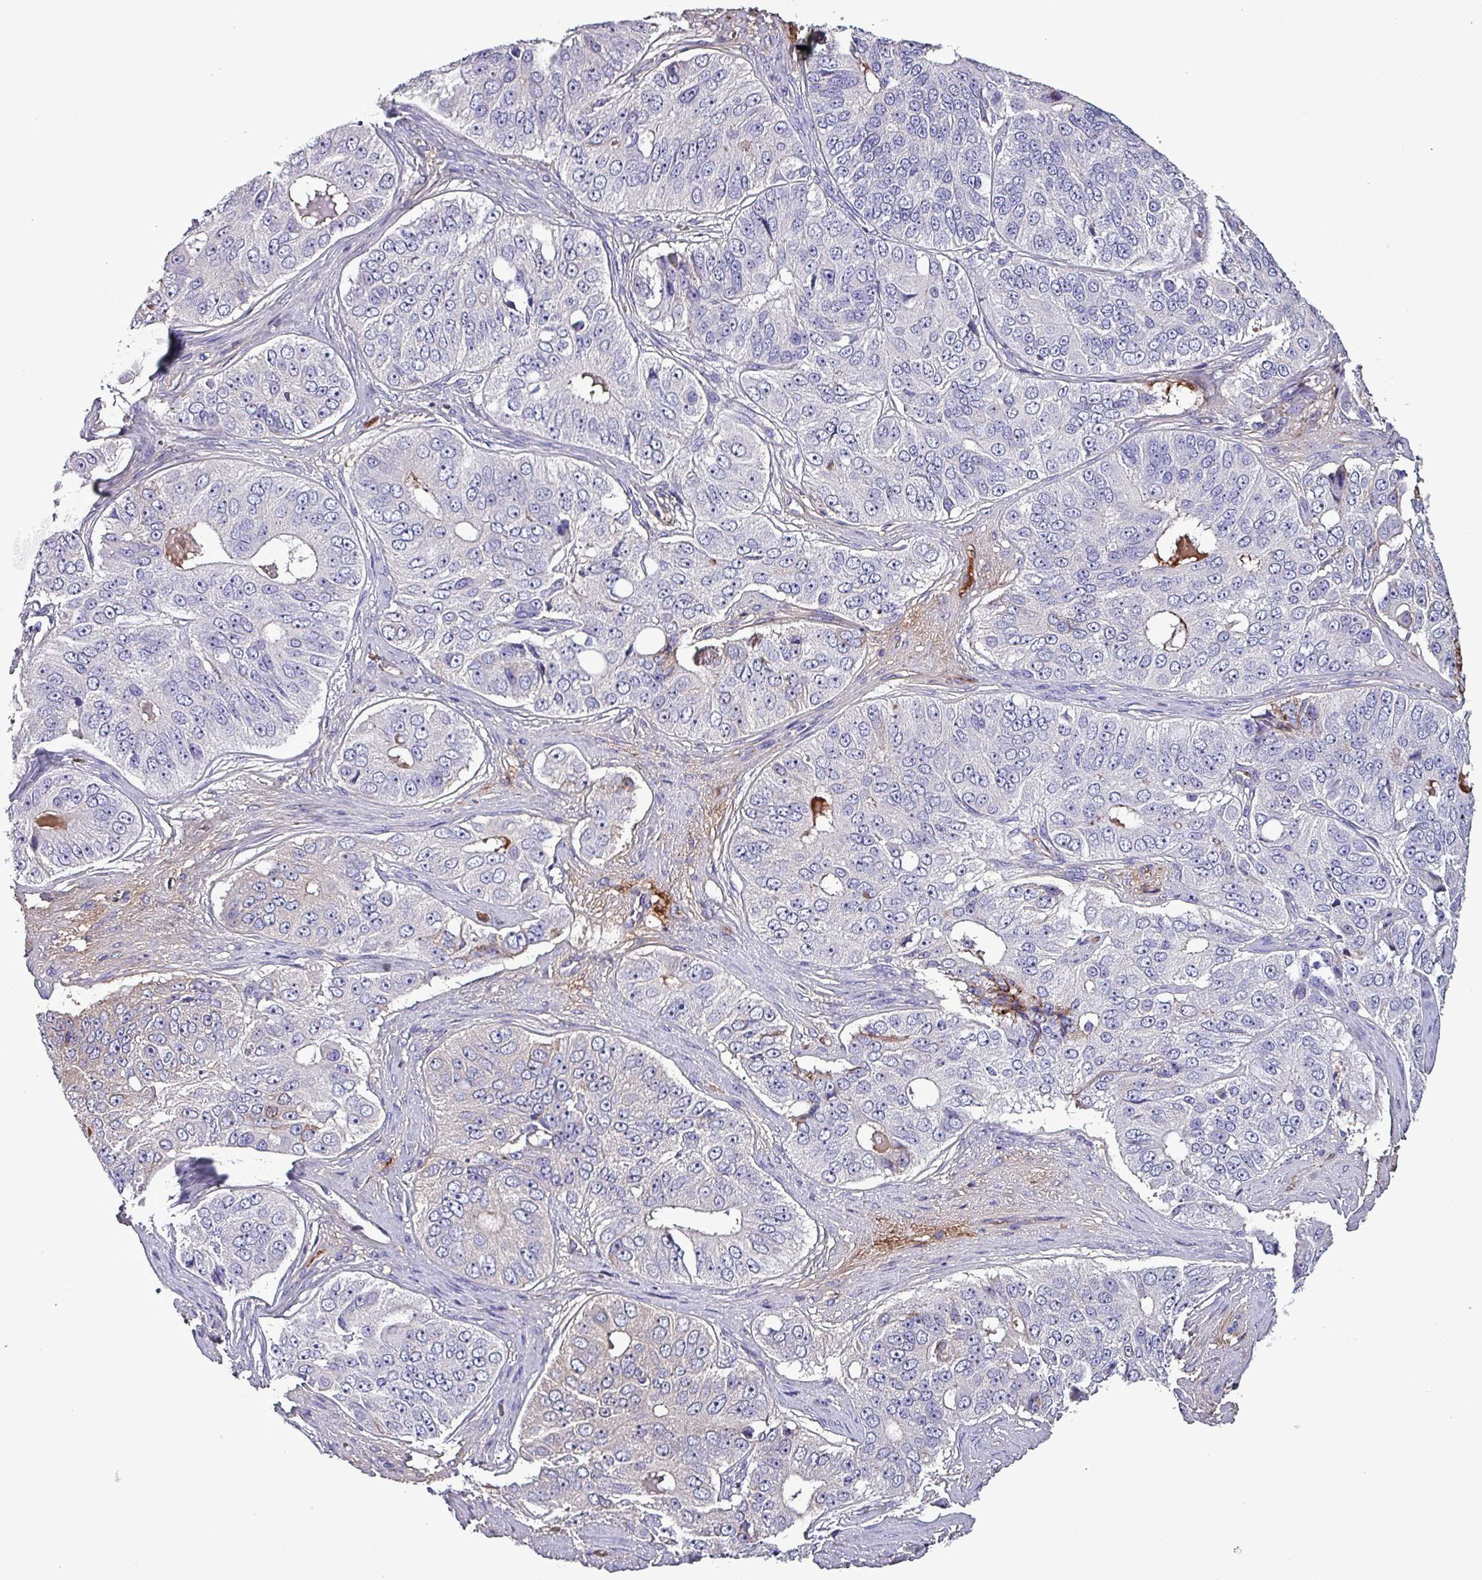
{"staining": {"intensity": "negative", "quantity": "none", "location": "none"}, "tissue": "ovarian cancer", "cell_type": "Tumor cells", "image_type": "cancer", "snomed": [{"axis": "morphology", "description": "Carcinoma, endometroid"}, {"axis": "topography", "description": "Ovary"}], "caption": "This is an immunohistochemistry (IHC) micrograph of endometroid carcinoma (ovarian). There is no staining in tumor cells.", "gene": "HP", "patient": {"sex": "female", "age": 51}}